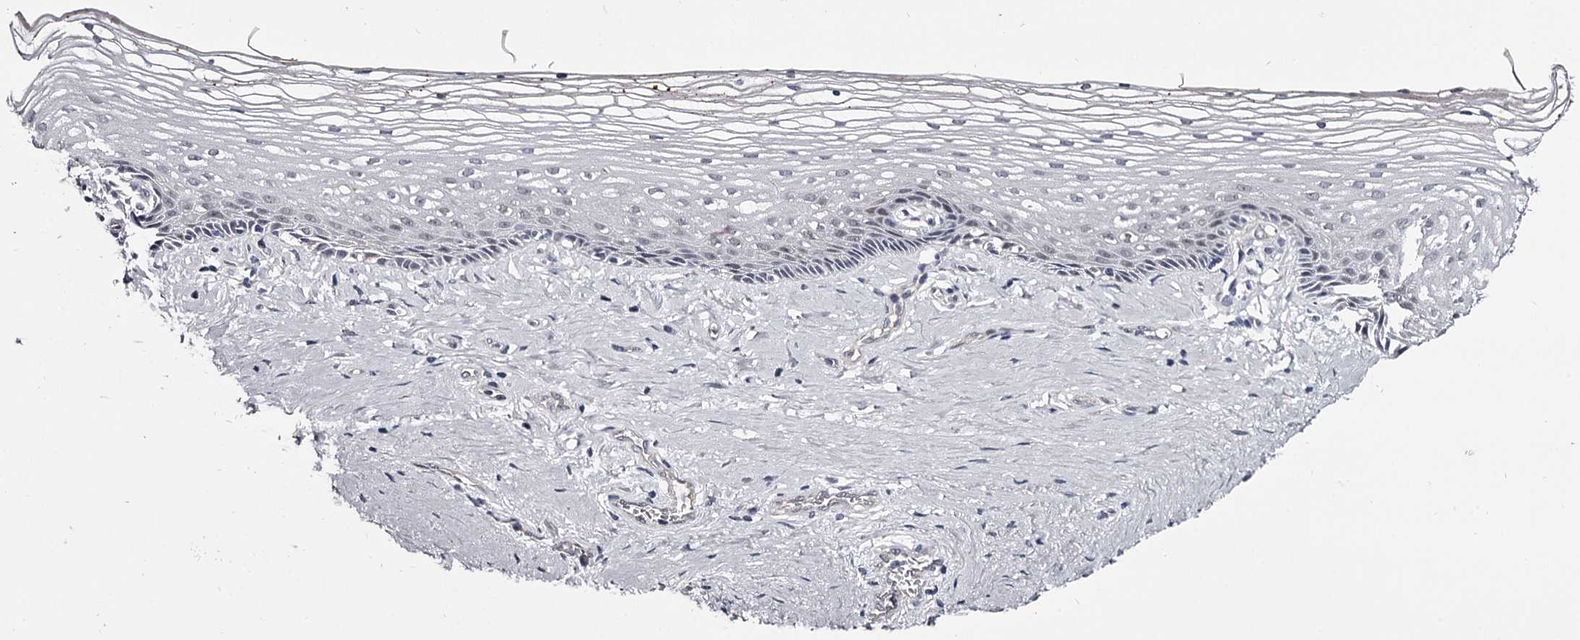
{"staining": {"intensity": "weak", "quantity": "<25%", "location": "nuclear"}, "tissue": "vagina", "cell_type": "Squamous epithelial cells", "image_type": "normal", "snomed": [{"axis": "morphology", "description": "Normal tissue, NOS"}, {"axis": "topography", "description": "Vagina"}], "caption": "A high-resolution micrograph shows immunohistochemistry (IHC) staining of benign vagina, which shows no significant expression in squamous epithelial cells. (Brightfield microscopy of DAB immunohistochemistry (IHC) at high magnification).", "gene": "OVOL2", "patient": {"sex": "female", "age": 46}}